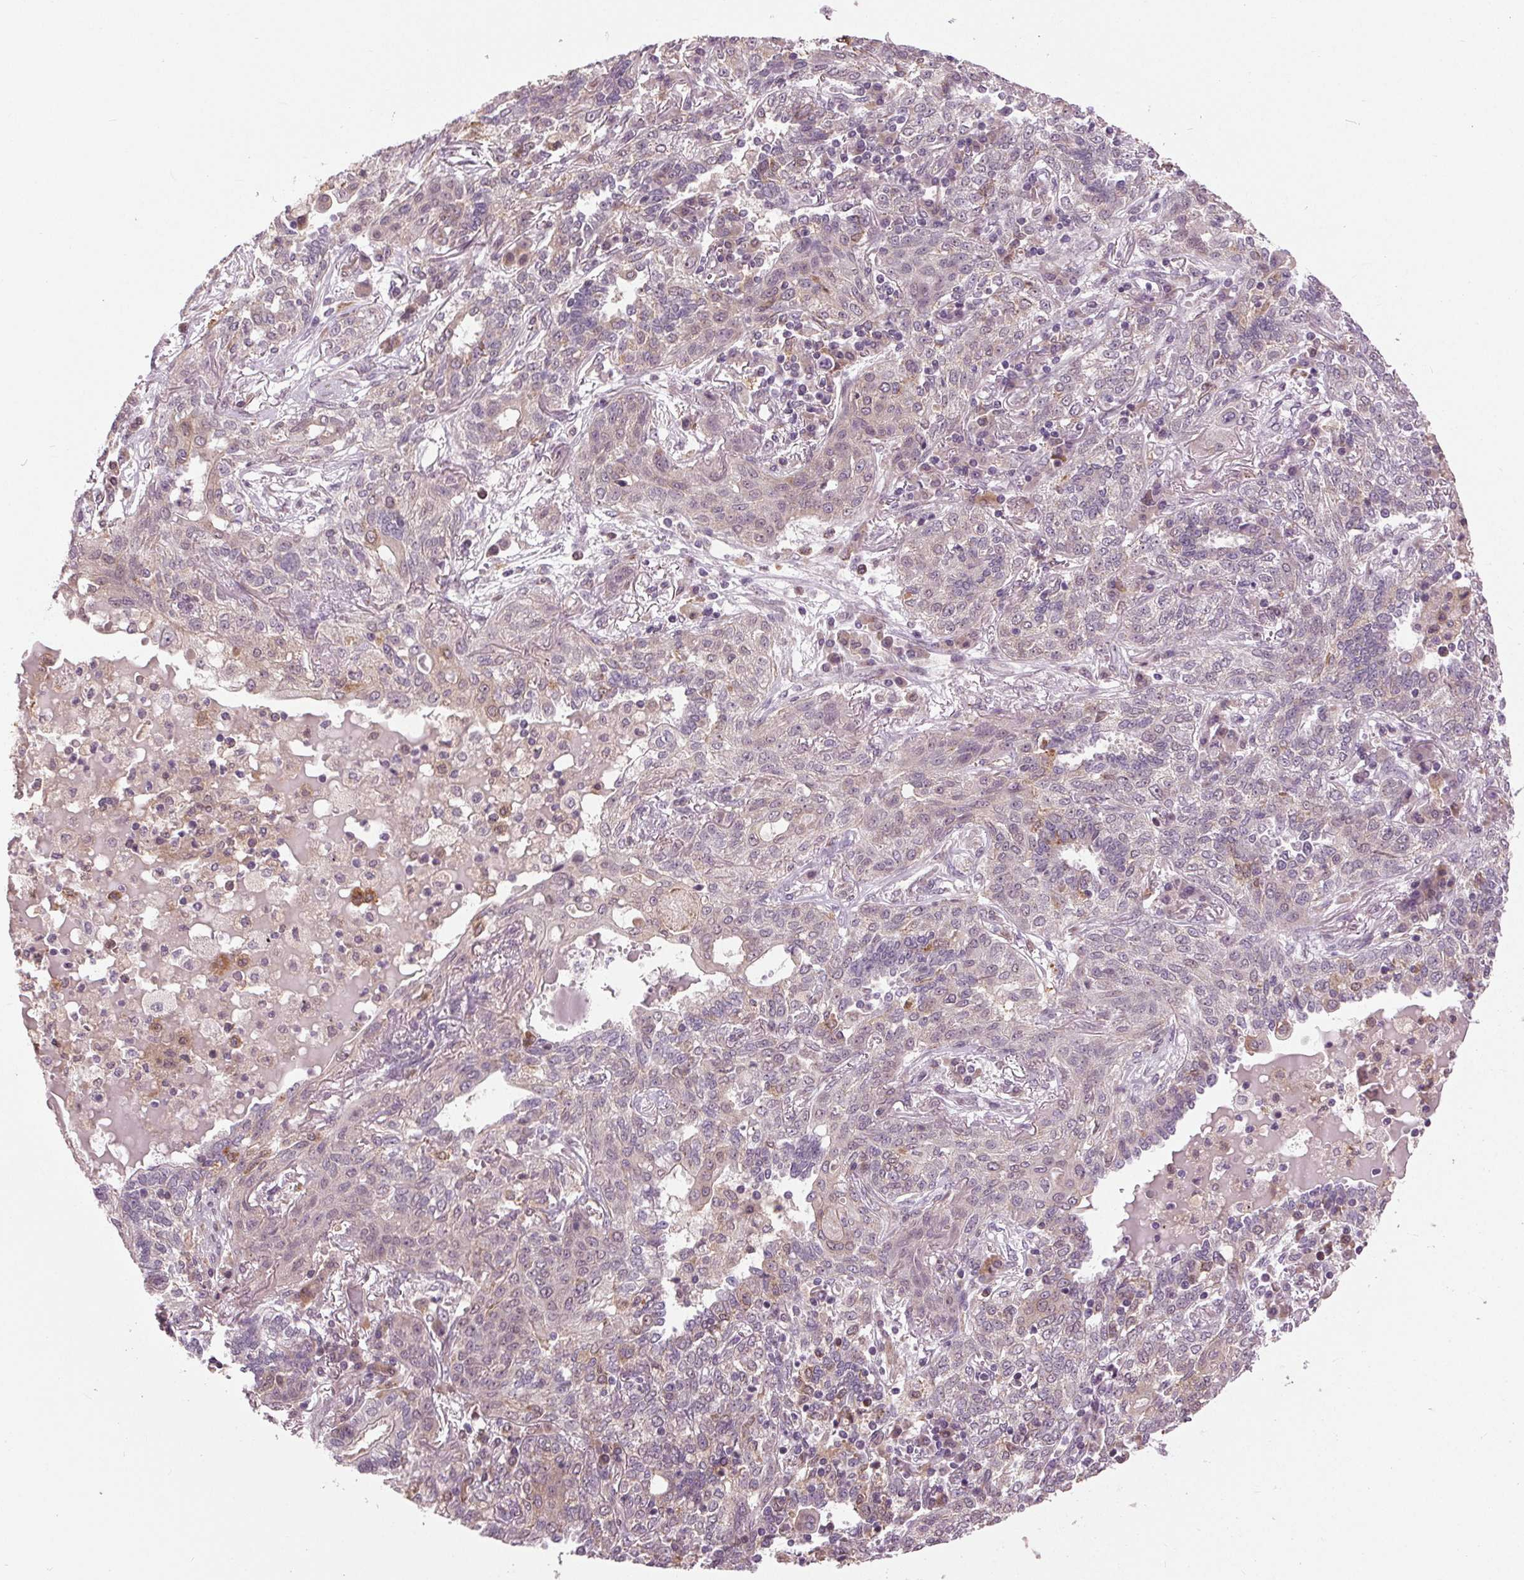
{"staining": {"intensity": "negative", "quantity": "none", "location": "none"}, "tissue": "lung cancer", "cell_type": "Tumor cells", "image_type": "cancer", "snomed": [{"axis": "morphology", "description": "Squamous cell carcinoma, NOS"}, {"axis": "topography", "description": "Lung"}], "caption": "Tumor cells are negative for protein expression in human lung cancer (squamous cell carcinoma). The staining is performed using DAB (3,3'-diaminobenzidine) brown chromogen with nuclei counter-stained in using hematoxylin.", "gene": "BSDC1", "patient": {"sex": "female", "age": 70}}